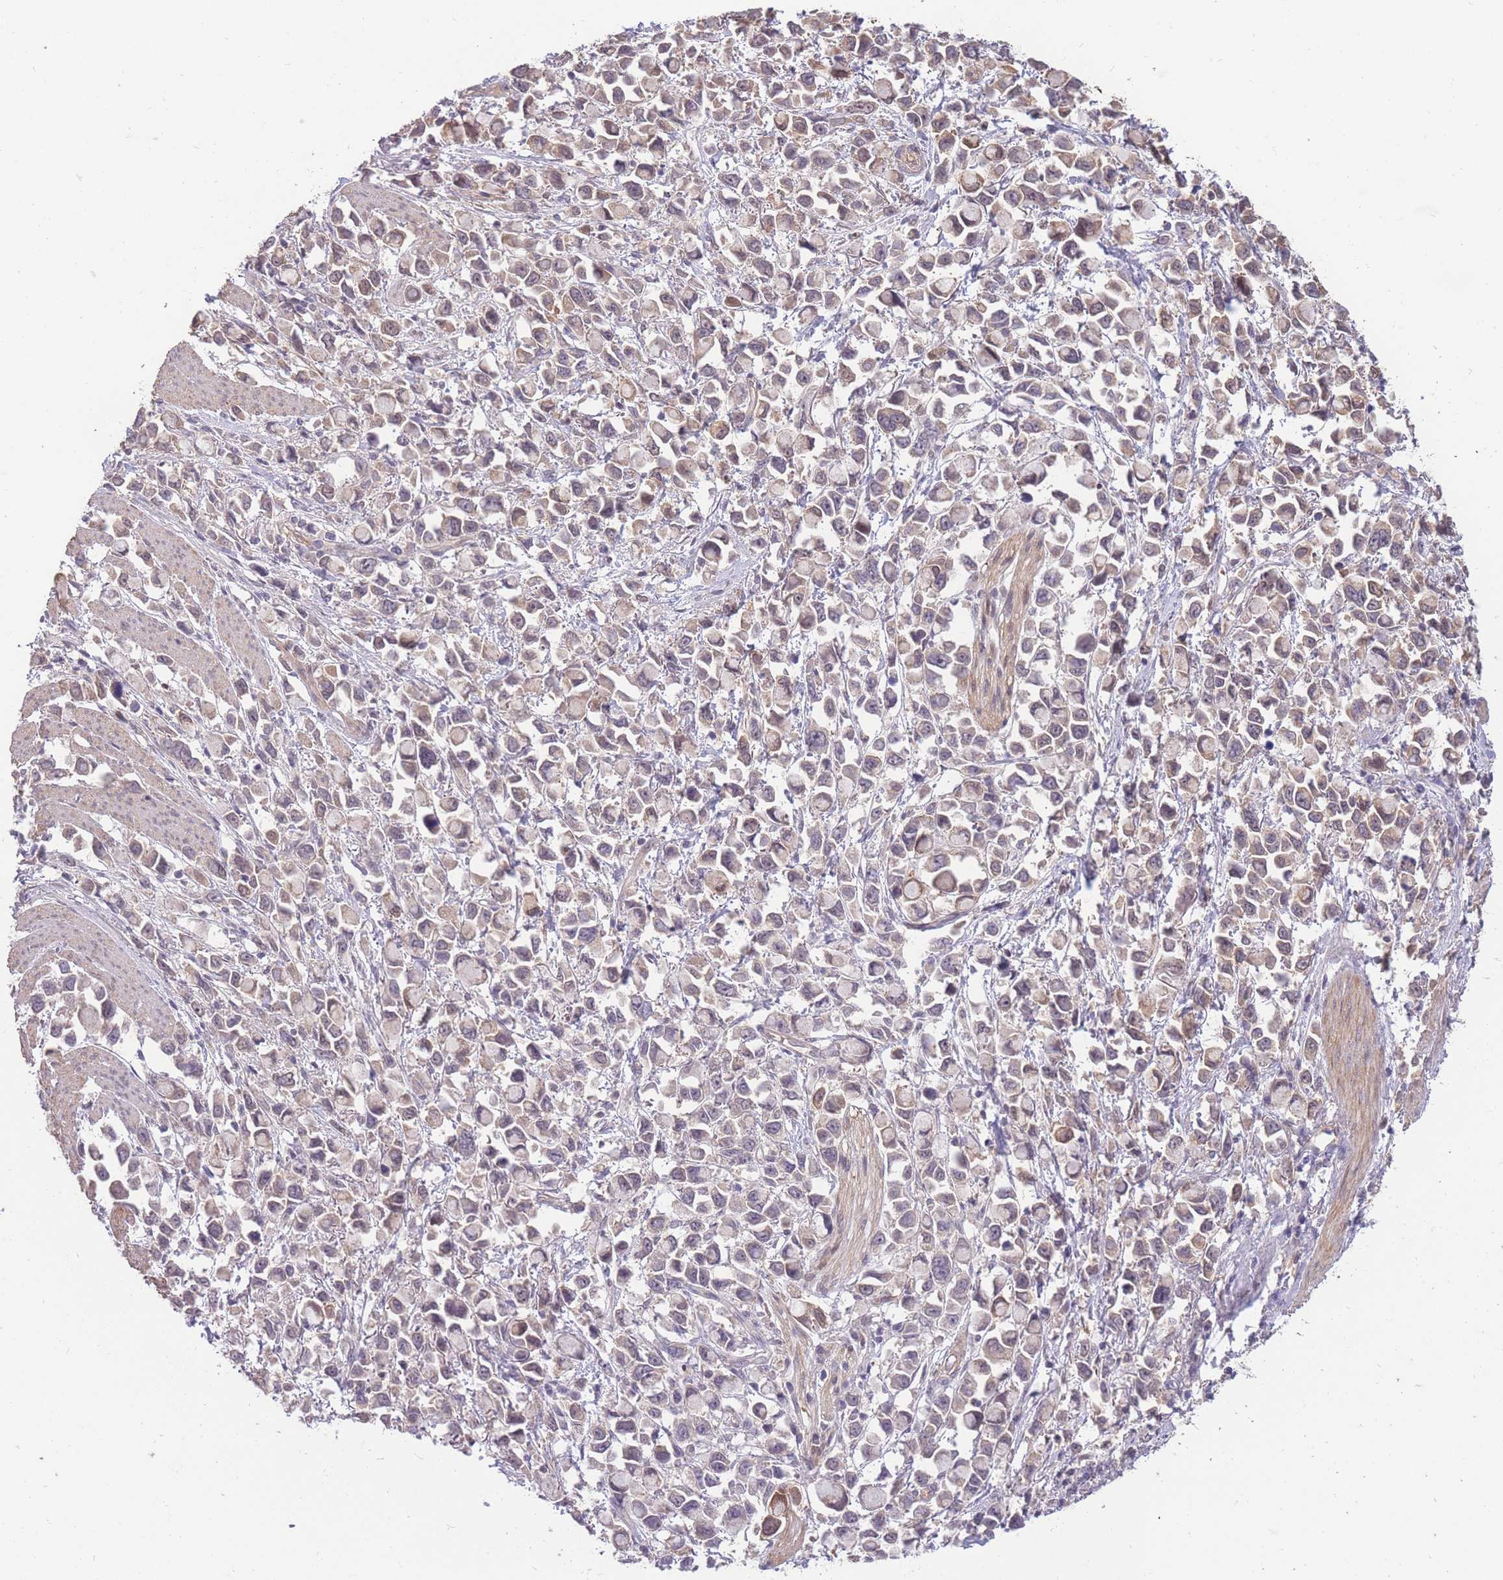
{"staining": {"intensity": "weak", "quantity": "25%-75%", "location": "cytoplasmic/membranous,nuclear"}, "tissue": "stomach cancer", "cell_type": "Tumor cells", "image_type": "cancer", "snomed": [{"axis": "morphology", "description": "Adenocarcinoma, NOS"}, {"axis": "topography", "description": "Stomach"}], "caption": "Tumor cells display low levels of weak cytoplasmic/membranous and nuclear expression in approximately 25%-75% of cells in human stomach cancer.", "gene": "SMC6", "patient": {"sex": "female", "age": 81}}